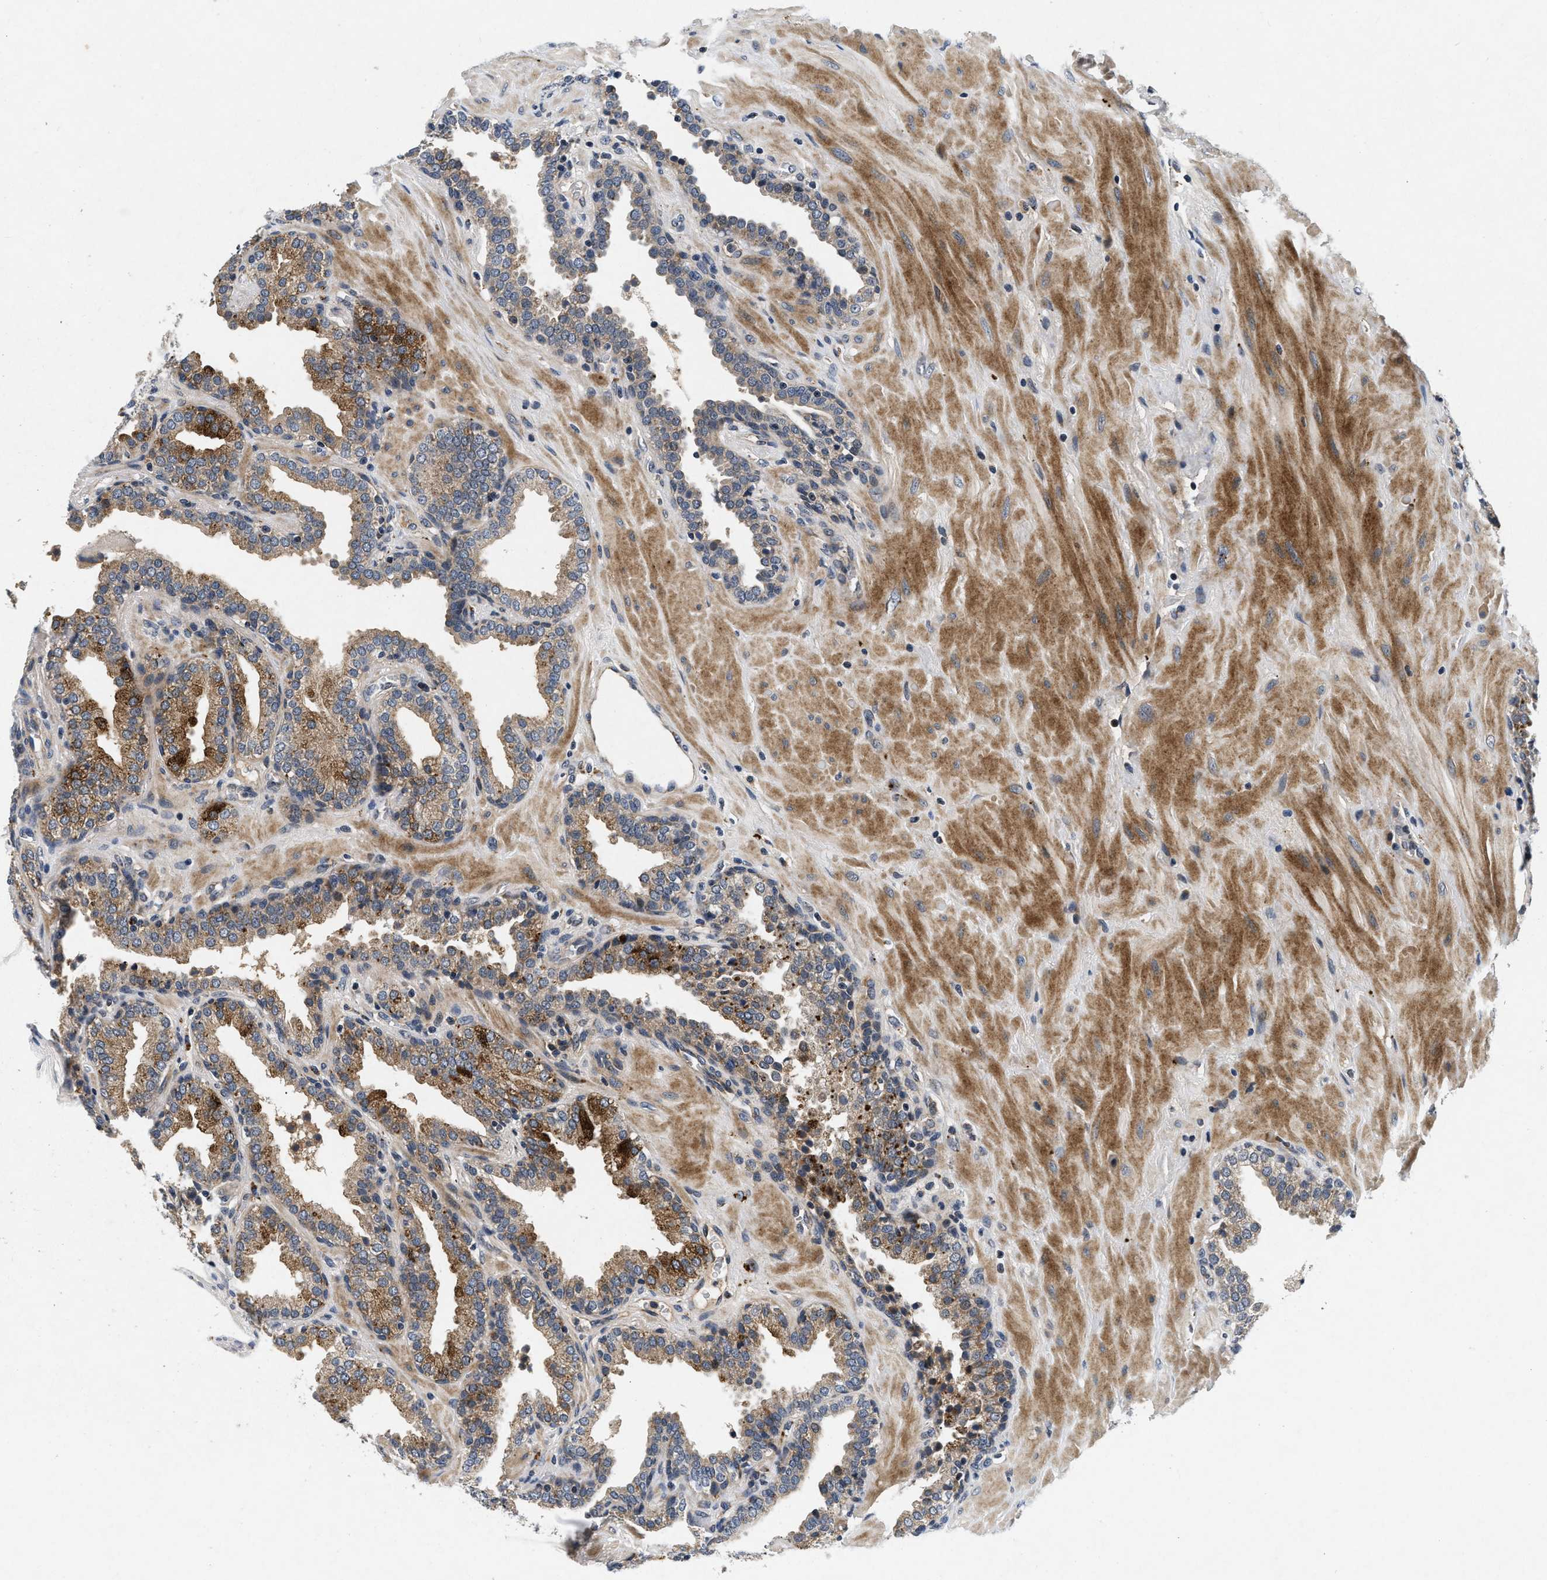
{"staining": {"intensity": "moderate", "quantity": "25%-75%", "location": "cytoplasmic/membranous"}, "tissue": "prostate", "cell_type": "Glandular cells", "image_type": "normal", "snomed": [{"axis": "morphology", "description": "Normal tissue, NOS"}, {"axis": "topography", "description": "Prostate"}], "caption": "This photomicrograph exhibits immunohistochemistry (IHC) staining of benign human prostate, with medium moderate cytoplasmic/membranous expression in approximately 25%-75% of glandular cells.", "gene": "PDP1", "patient": {"sex": "male", "age": 51}}